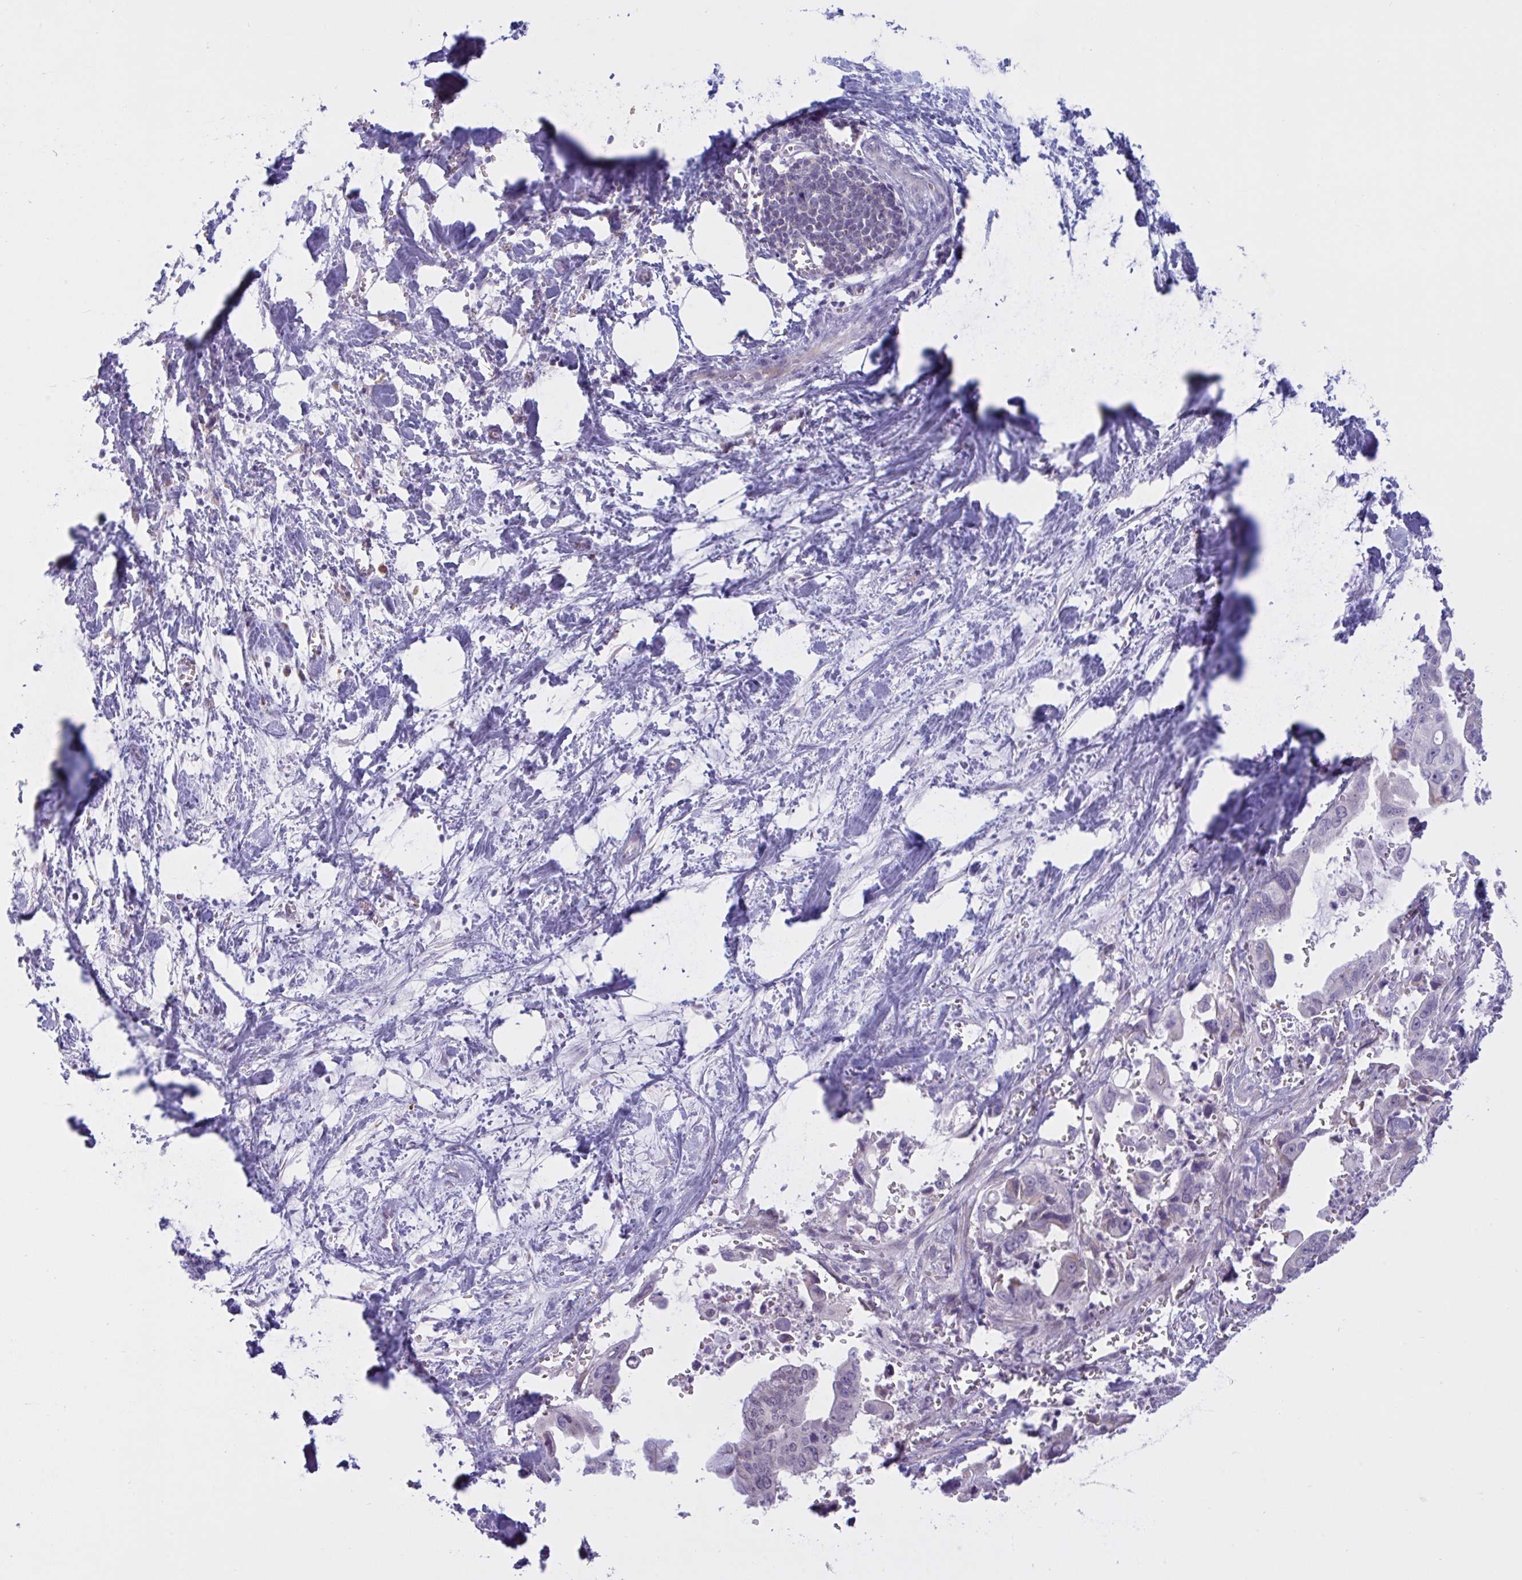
{"staining": {"intensity": "negative", "quantity": "none", "location": "none"}, "tissue": "pancreatic cancer", "cell_type": "Tumor cells", "image_type": "cancer", "snomed": [{"axis": "morphology", "description": "Adenocarcinoma, NOS"}, {"axis": "topography", "description": "Pancreas"}], "caption": "There is no significant staining in tumor cells of pancreatic adenocarcinoma.", "gene": "VWC2", "patient": {"sex": "male", "age": 61}}